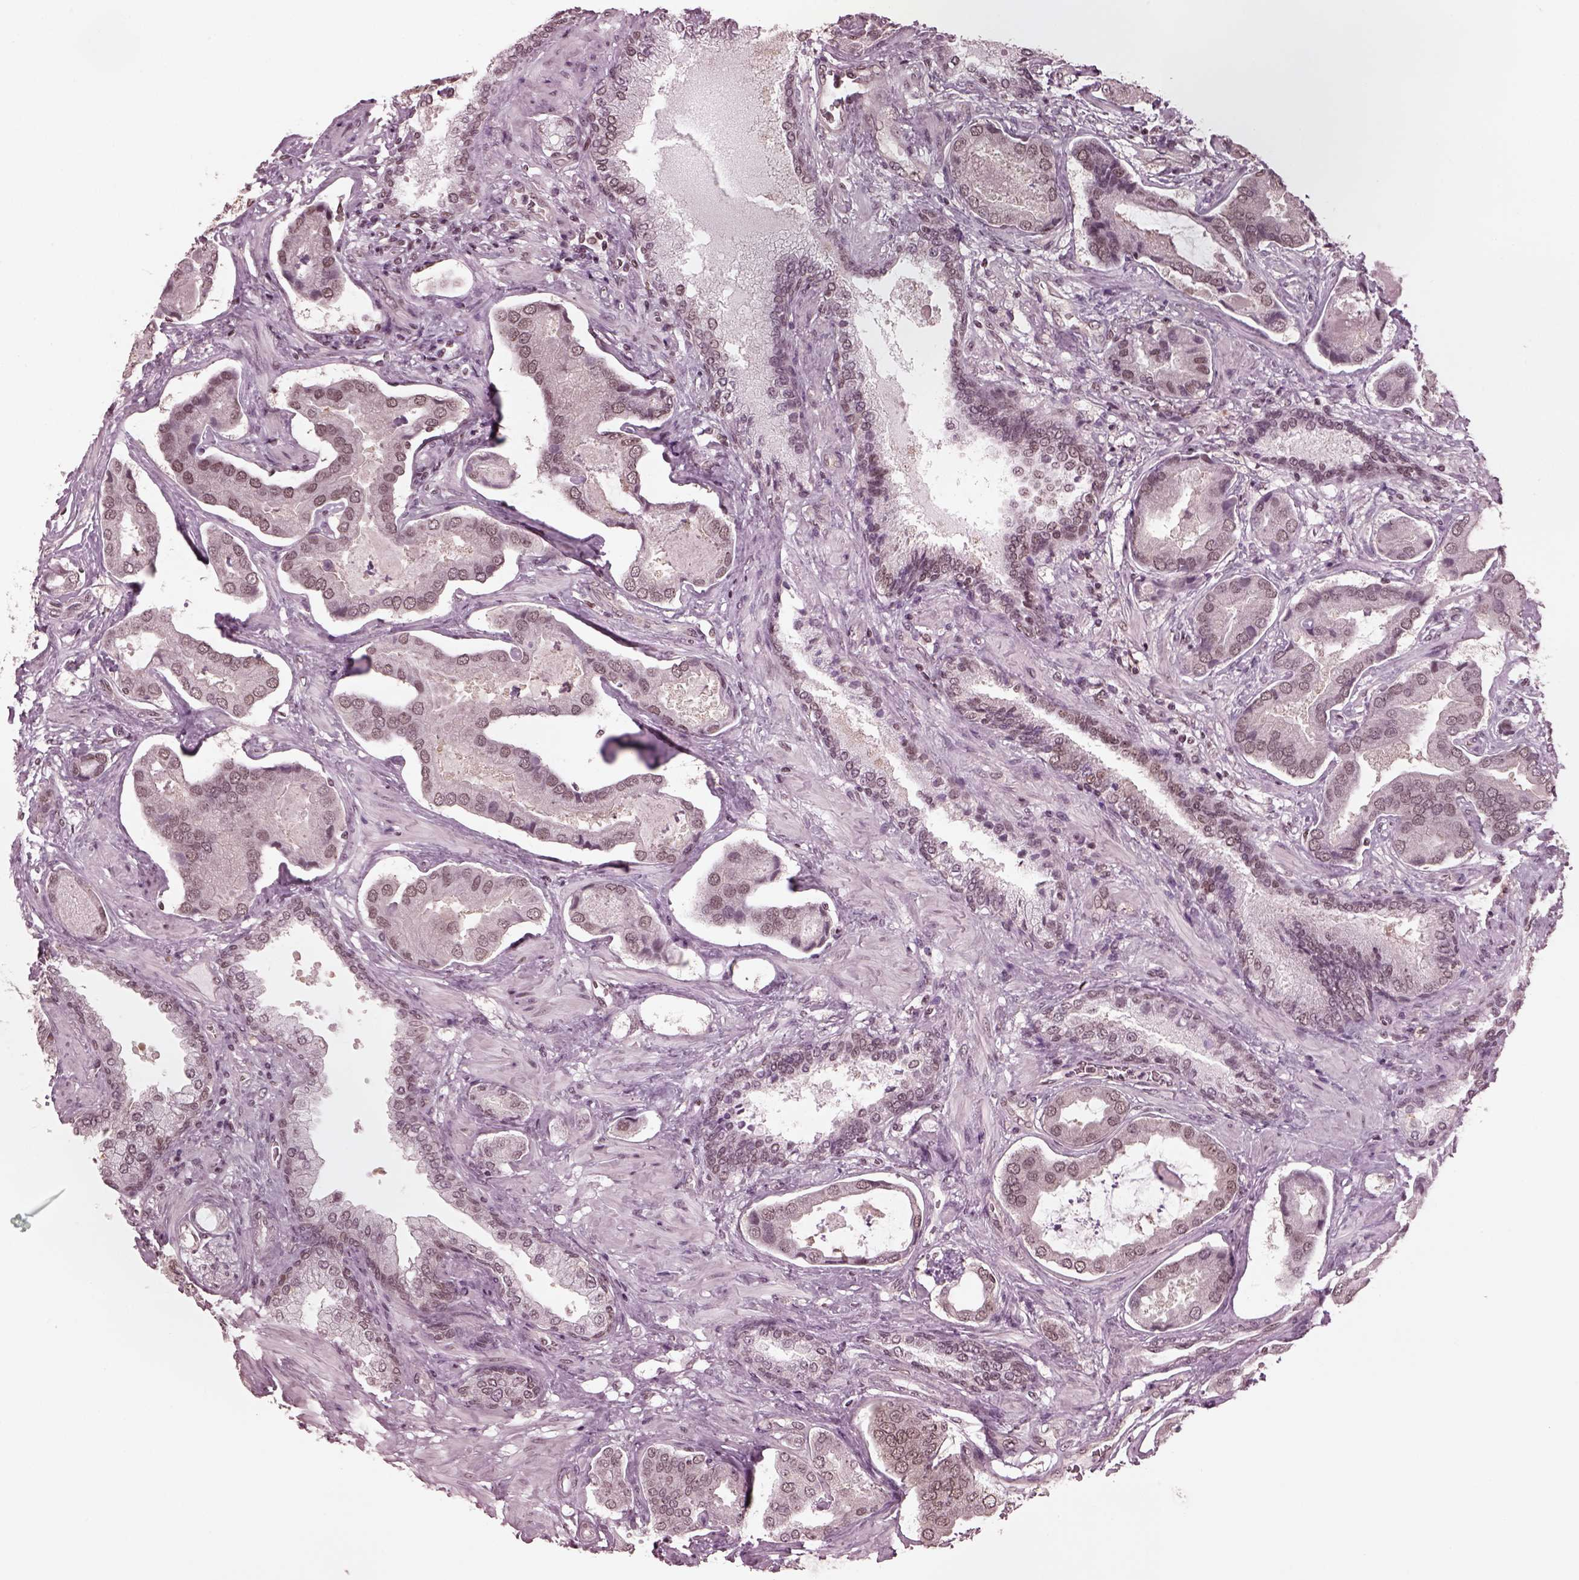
{"staining": {"intensity": "weak", "quantity": "<25%", "location": "cytoplasmic/membranous"}, "tissue": "prostate cancer", "cell_type": "Tumor cells", "image_type": "cancer", "snomed": [{"axis": "morphology", "description": "Adenocarcinoma, NOS"}, {"axis": "topography", "description": "Prostate"}], "caption": "High magnification brightfield microscopy of prostate cancer (adenocarcinoma) stained with DAB (brown) and counterstained with hematoxylin (blue): tumor cells show no significant positivity. The staining is performed using DAB (3,3'-diaminobenzidine) brown chromogen with nuclei counter-stained in using hematoxylin.", "gene": "RUVBL2", "patient": {"sex": "male", "age": 64}}